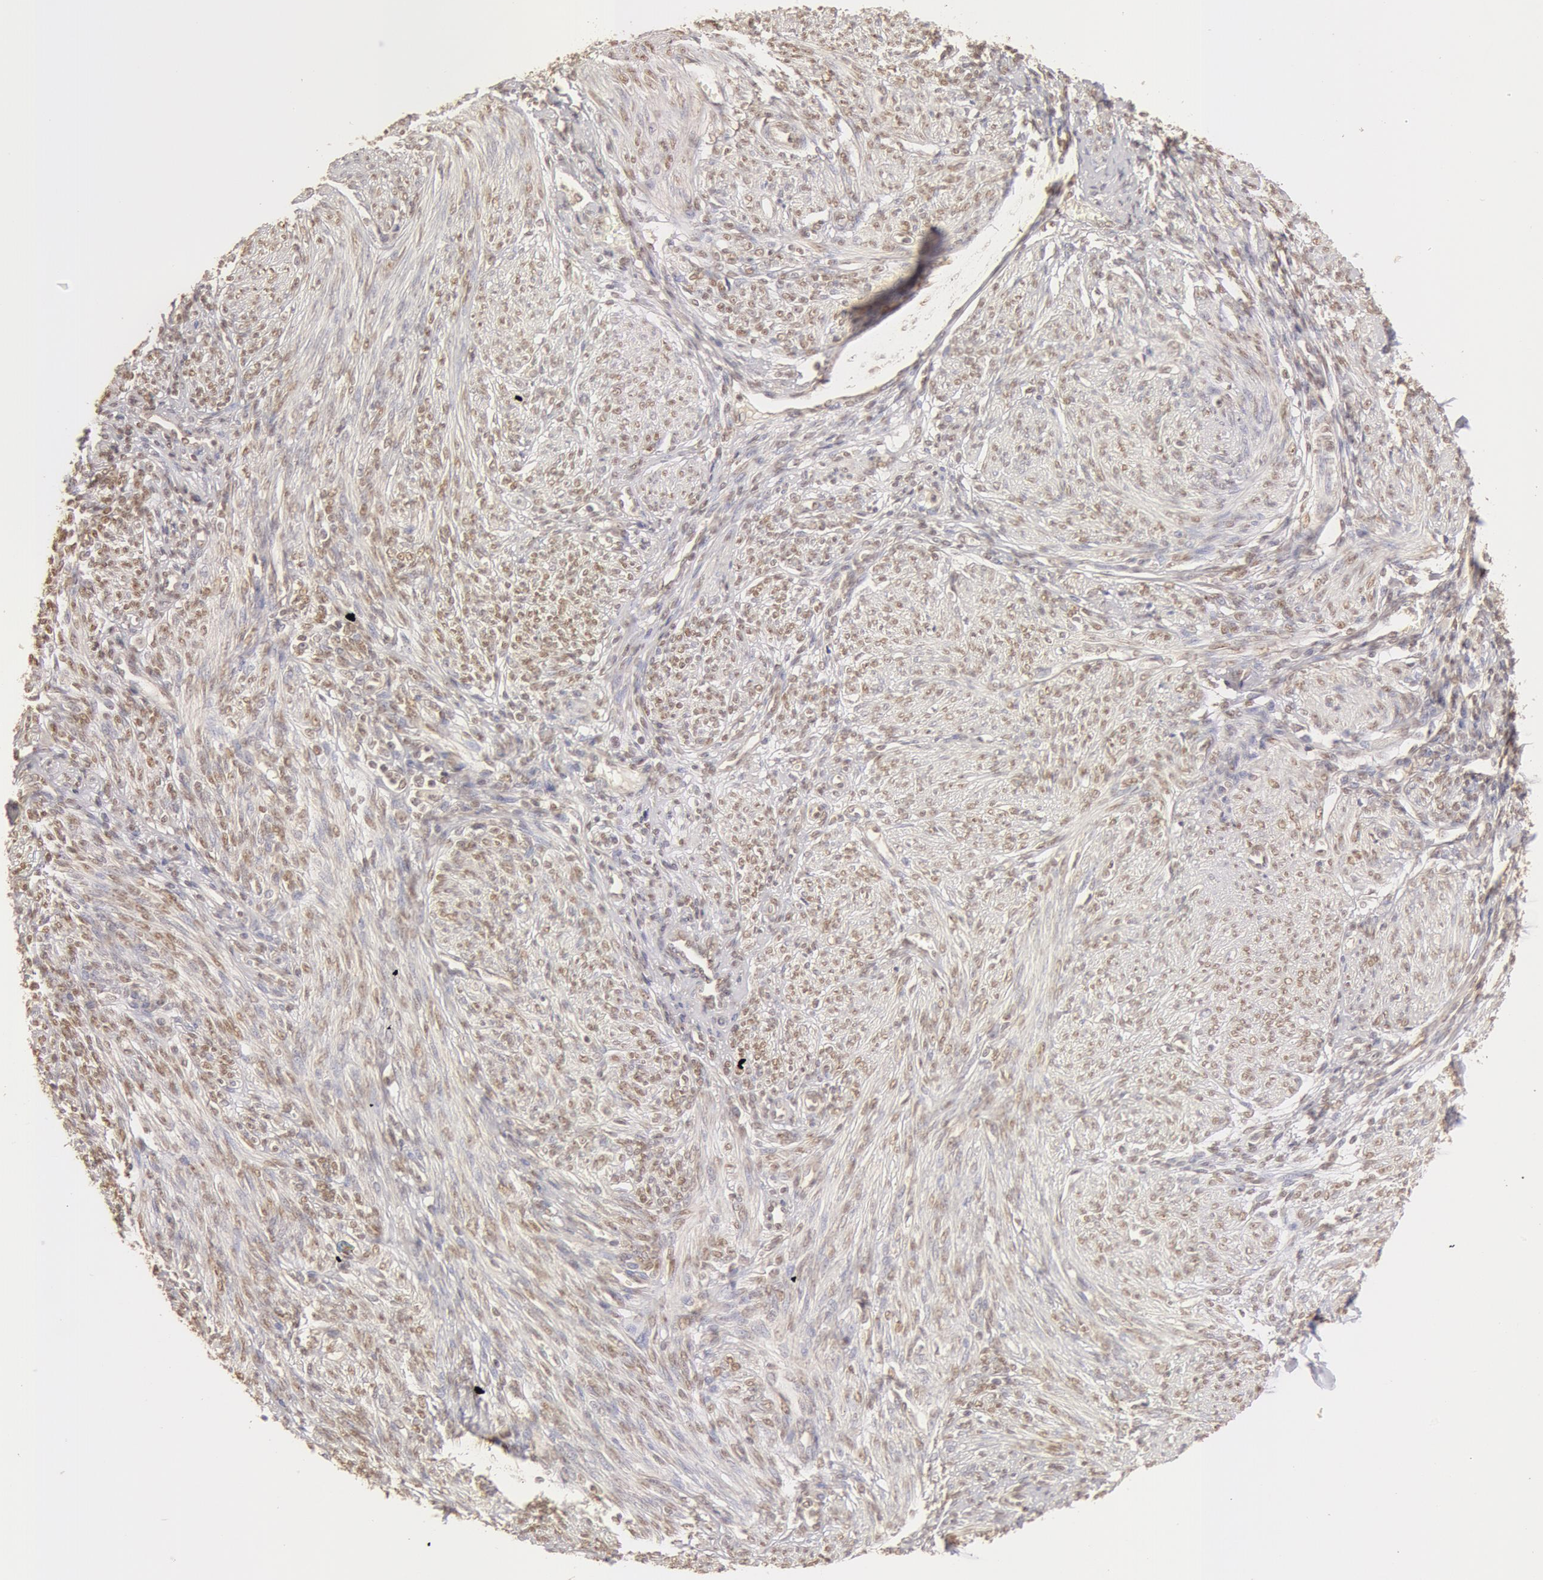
{"staining": {"intensity": "moderate", "quantity": "25%-75%", "location": "nuclear"}, "tissue": "endometrium", "cell_type": "Cells in endometrial stroma", "image_type": "normal", "snomed": [{"axis": "morphology", "description": "Normal tissue, NOS"}, {"axis": "topography", "description": "Endometrium"}], "caption": "Immunohistochemical staining of unremarkable human endometrium demonstrates moderate nuclear protein positivity in approximately 25%-75% of cells in endometrial stroma.", "gene": "SNRNP70", "patient": {"sex": "female", "age": 82}}